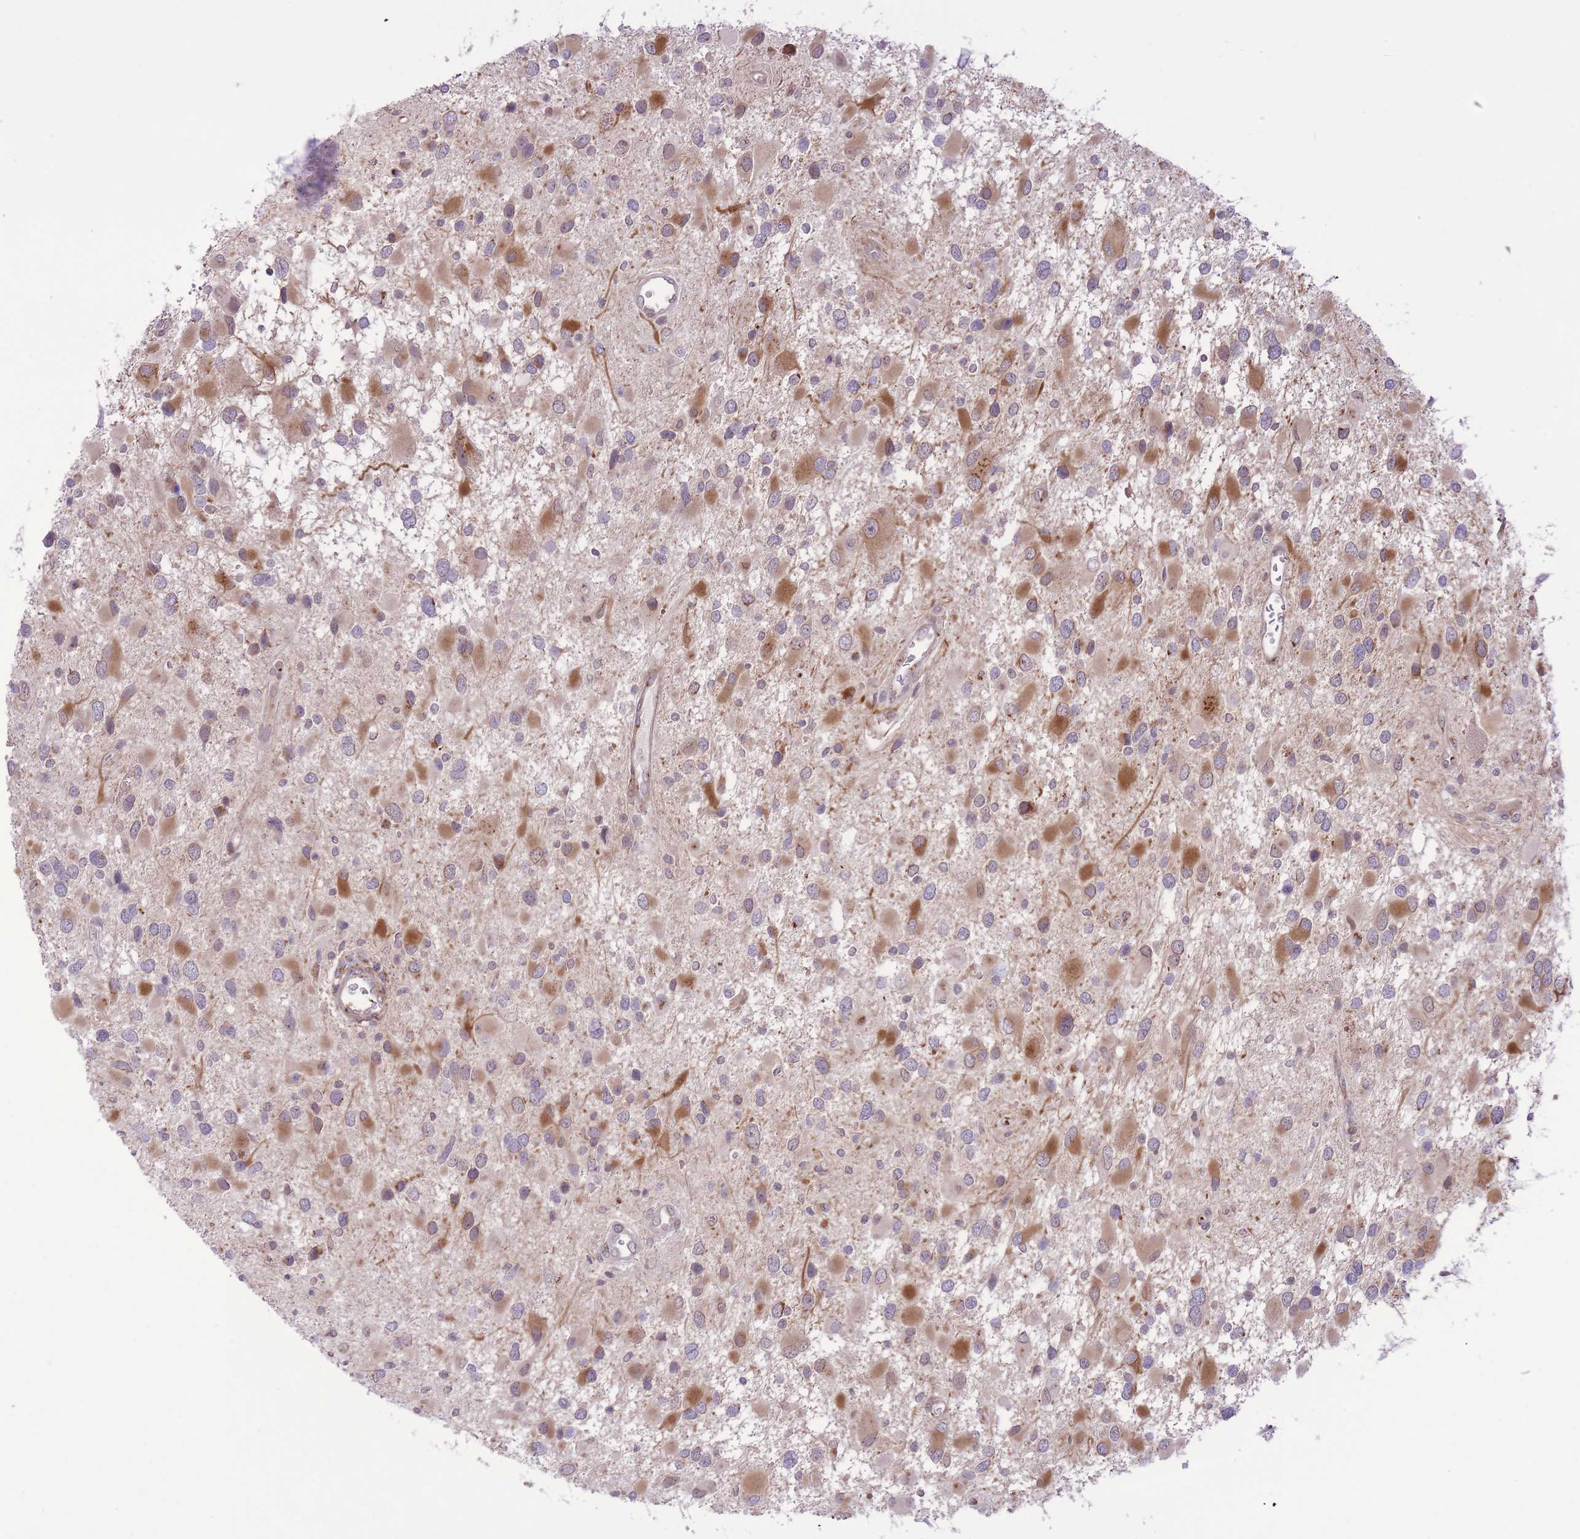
{"staining": {"intensity": "moderate", "quantity": "<25%", "location": "cytoplasmic/membranous"}, "tissue": "glioma", "cell_type": "Tumor cells", "image_type": "cancer", "snomed": [{"axis": "morphology", "description": "Glioma, malignant, High grade"}, {"axis": "topography", "description": "Brain"}], "caption": "Immunohistochemical staining of human glioma demonstrates low levels of moderate cytoplasmic/membranous protein expression in about <25% of tumor cells.", "gene": "ZBED5", "patient": {"sex": "male", "age": 53}}